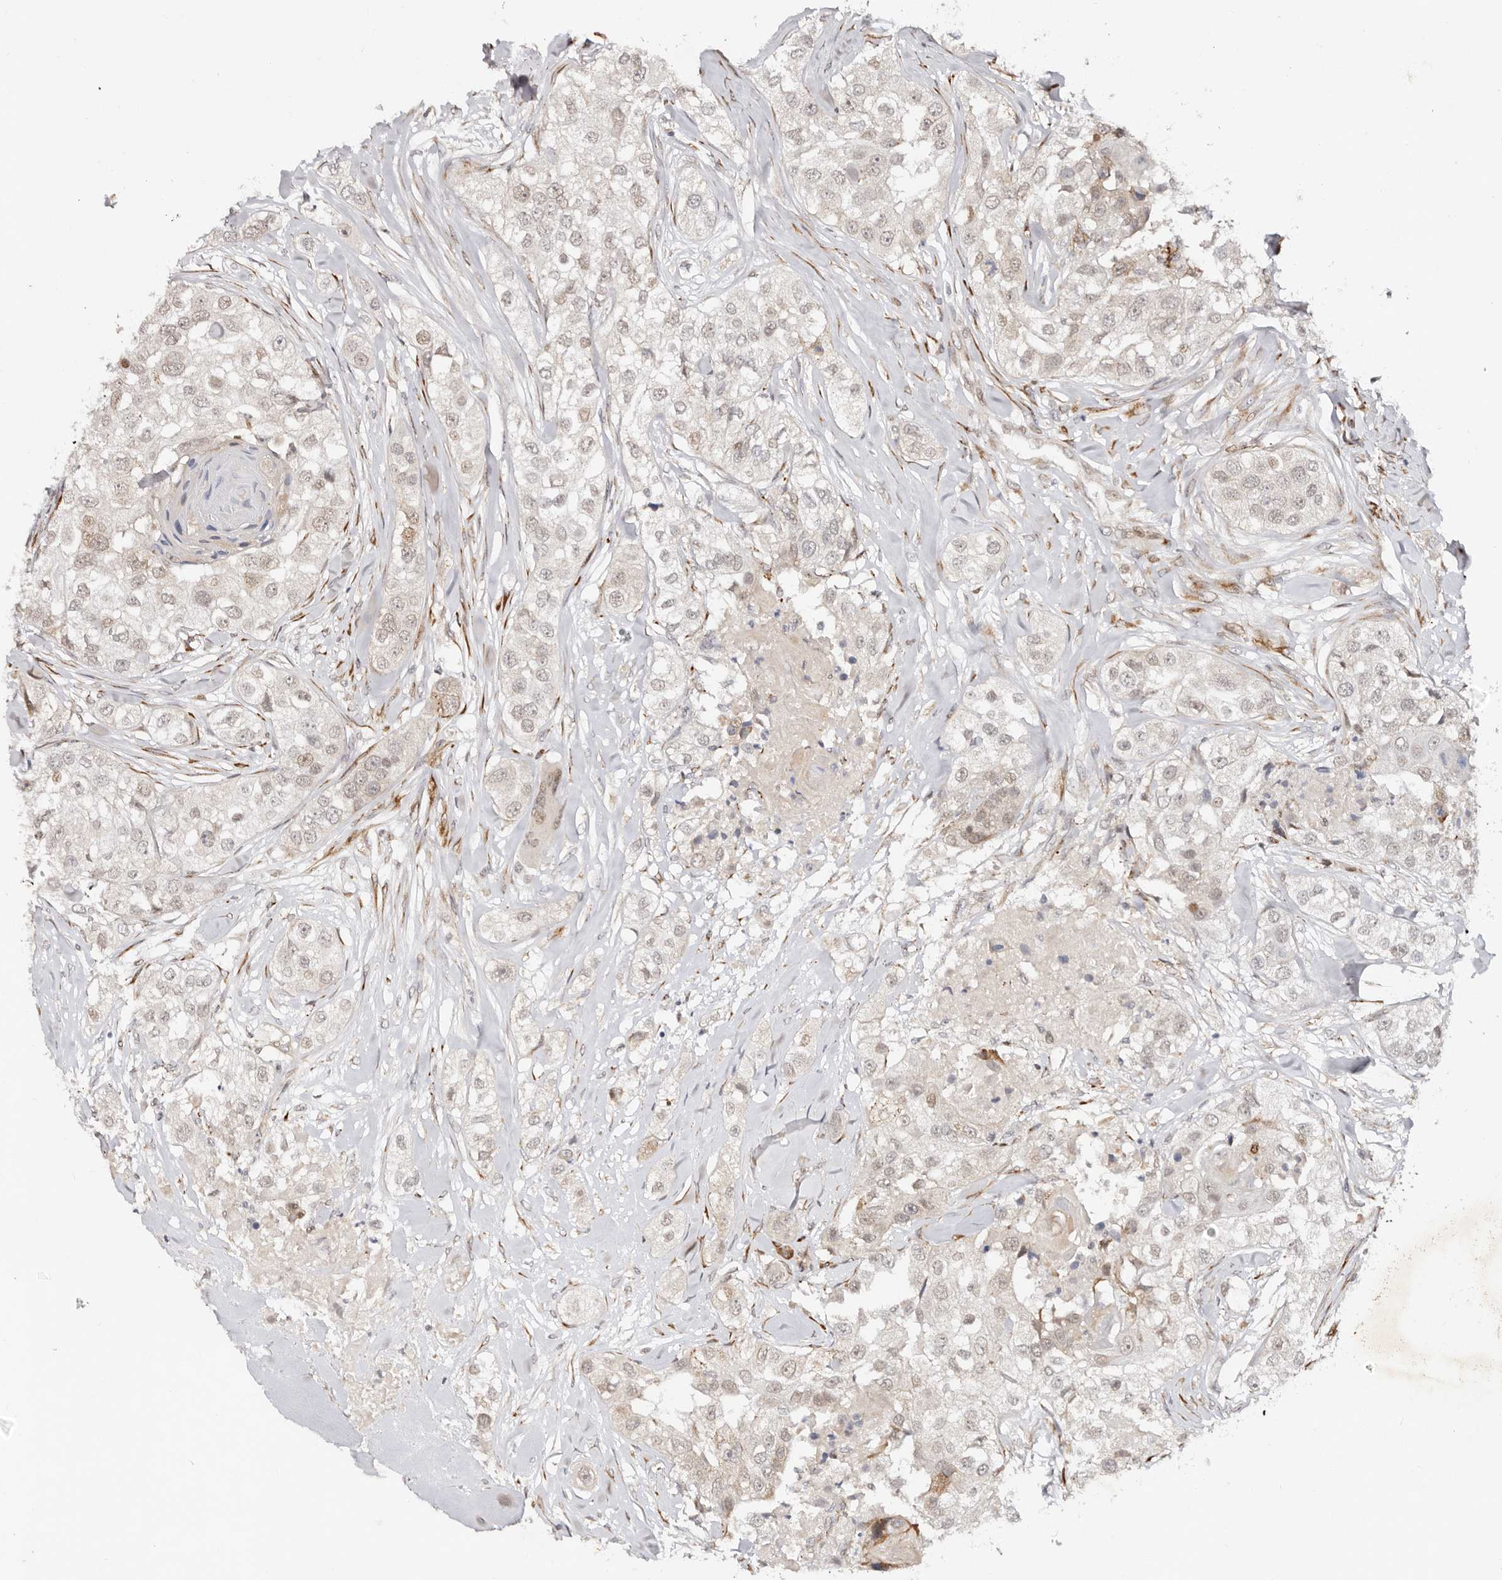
{"staining": {"intensity": "weak", "quantity": "25%-75%", "location": "nuclear"}, "tissue": "head and neck cancer", "cell_type": "Tumor cells", "image_type": "cancer", "snomed": [{"axis": "morphology", "description": "Normal tissue, NOS"}, {"axis": "morphology", "description": "Squamous cell carcinoma, NOS"}, {"axis": "topography", "description": "Skeletal muscle"}, {"axis": "topography", "description": "Head-Neck"}], "caption": "Squamous cell carcinoma (head and neck) stained with a protein marker reveals weak staining in tumor cells.", "gene": "BCL2L15", "patient": {"sex": "male", "age": 51}}